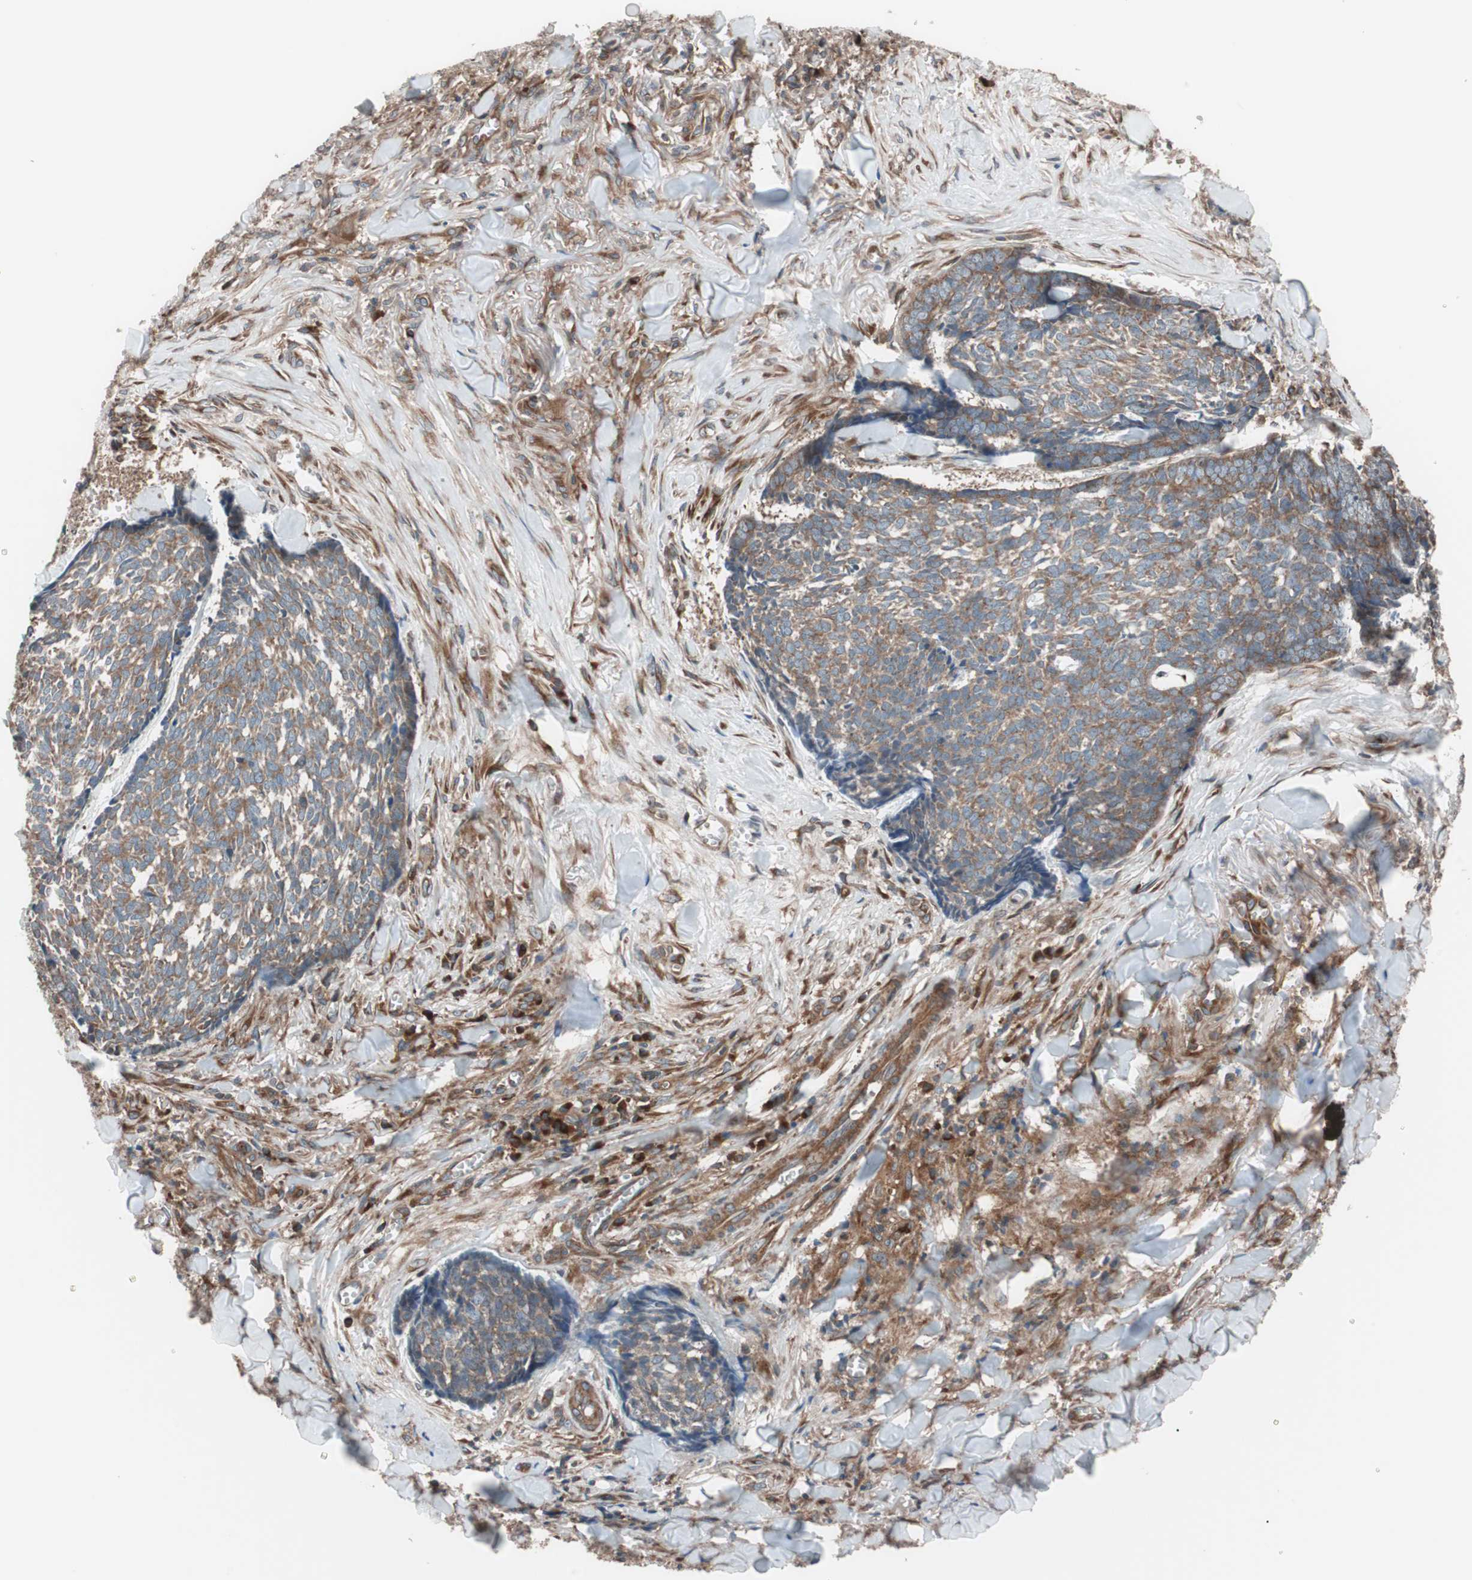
{"staining": {"intensity": "moderate", "quantity": ">75%", "location": "cytoplasmic/membranous"}, "tissue": "skin cancer", "cell_type": "Tumor cells", "image_type": "cancer", "snomed": [{"axis": "morphology", "description": "Basal cell carcinoma"}, {"axis": "topography", "description": "Skin"}], "caption": "Basal cell carcinoma (skin) tissue demonstrates moderate cytoplasmic/membranous expression in approximately >75% of tumor cells, visualized by immunohistochemistry.", "gene": "SEC31A", "patient": {"sex": "male", "age": 84}}